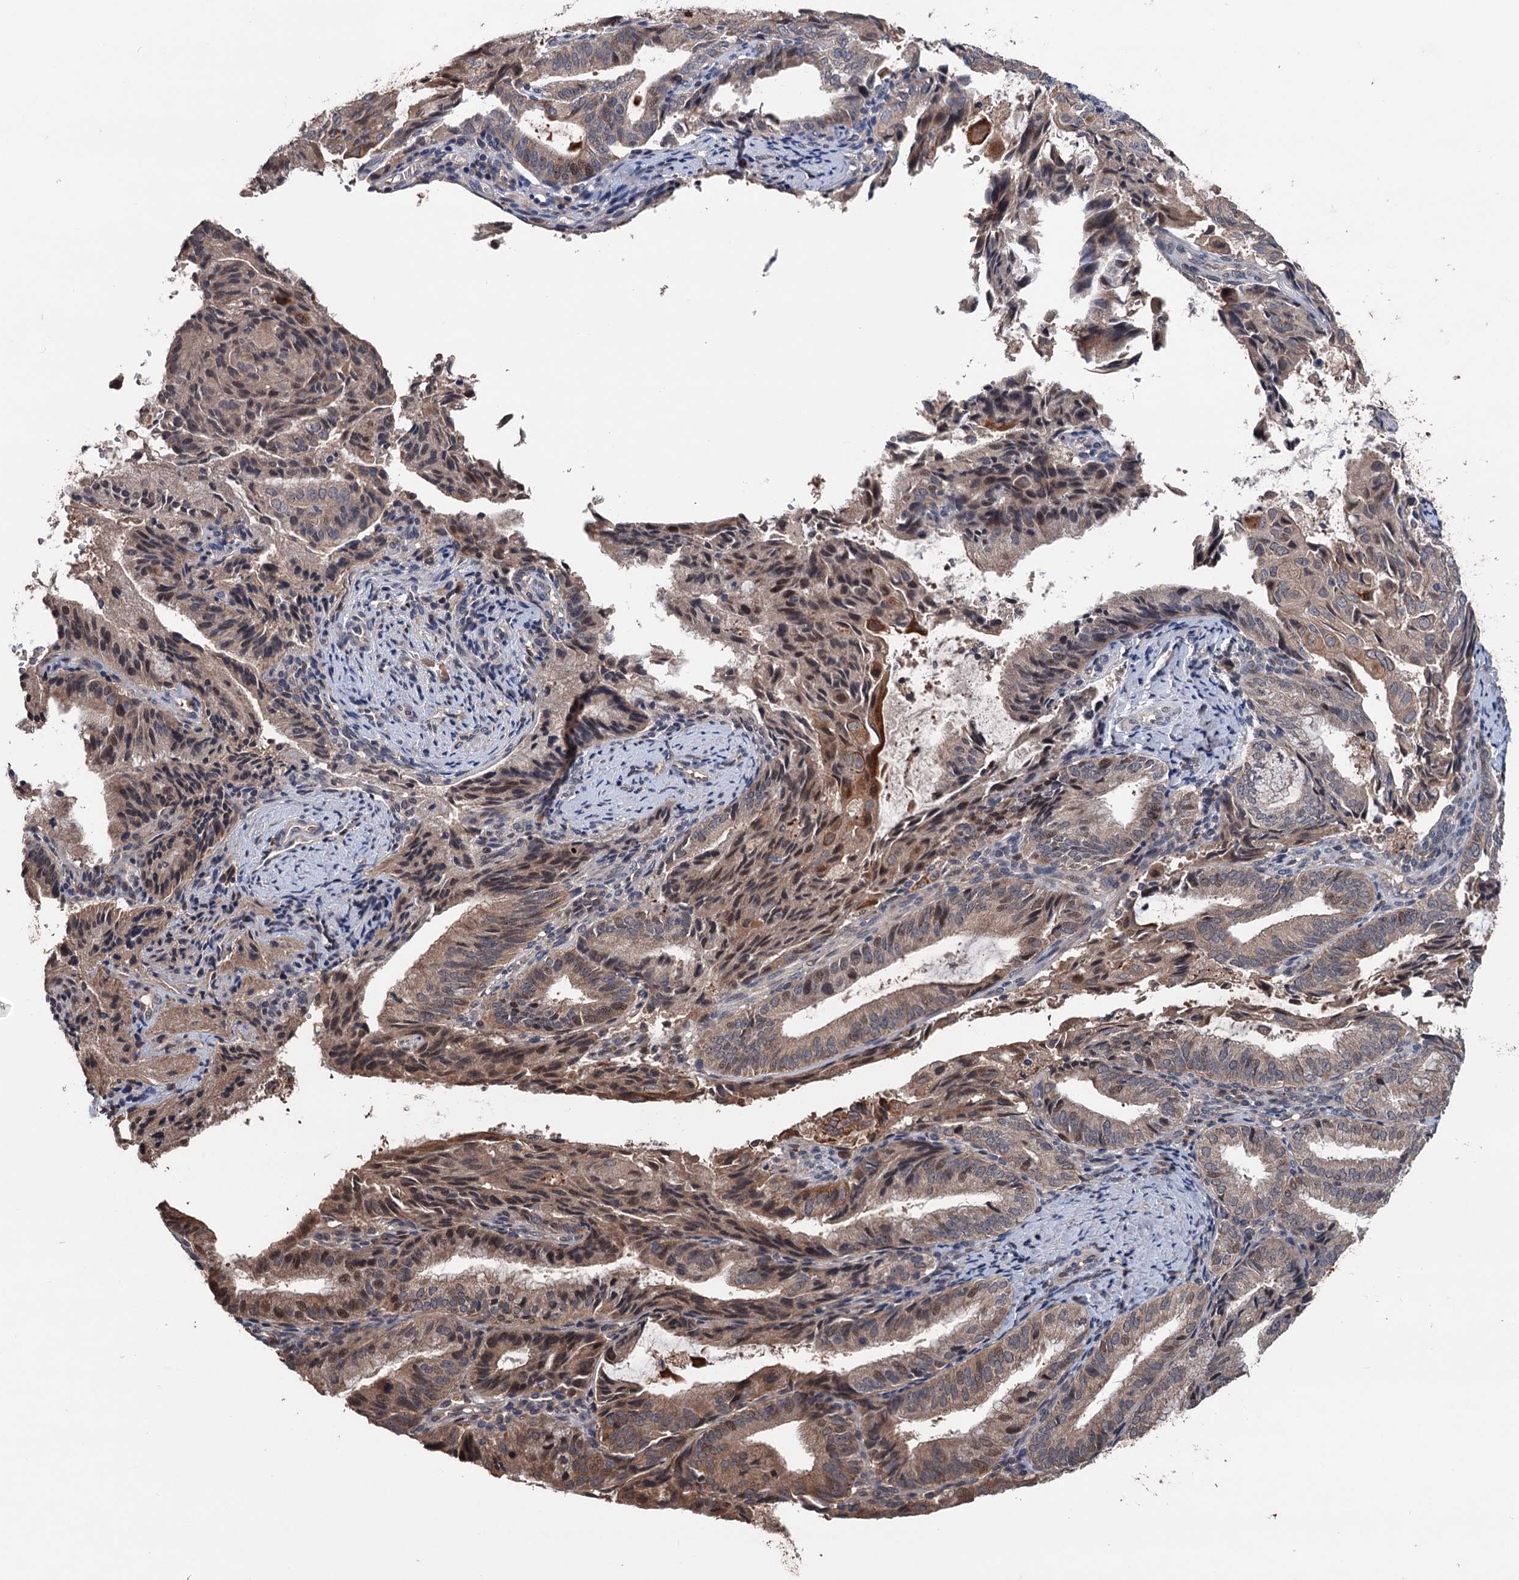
{"staining": {"intensity": "moderate", "quantity": "25%-75%", "location": "cytoplasmic/membranous,nuclear"}, "tissue": "endometrial cancer", "cell_type": "Tumor cells", "image_type": "cancer", "snomed": [{"axis": "morphology", "description": "Adenocarcinoma, NOS"}, {"axis": "topography", "description": "Endometrium"}], "caption": "Immunohistochemical staining of endometrial cancer demonstrates moderate cytoplasmic/membranous and nuclear protein staining in about 25%-75% of tumor cells.", "gene": "ZNF438", "patient": {"sex": "female", "age": 49}}